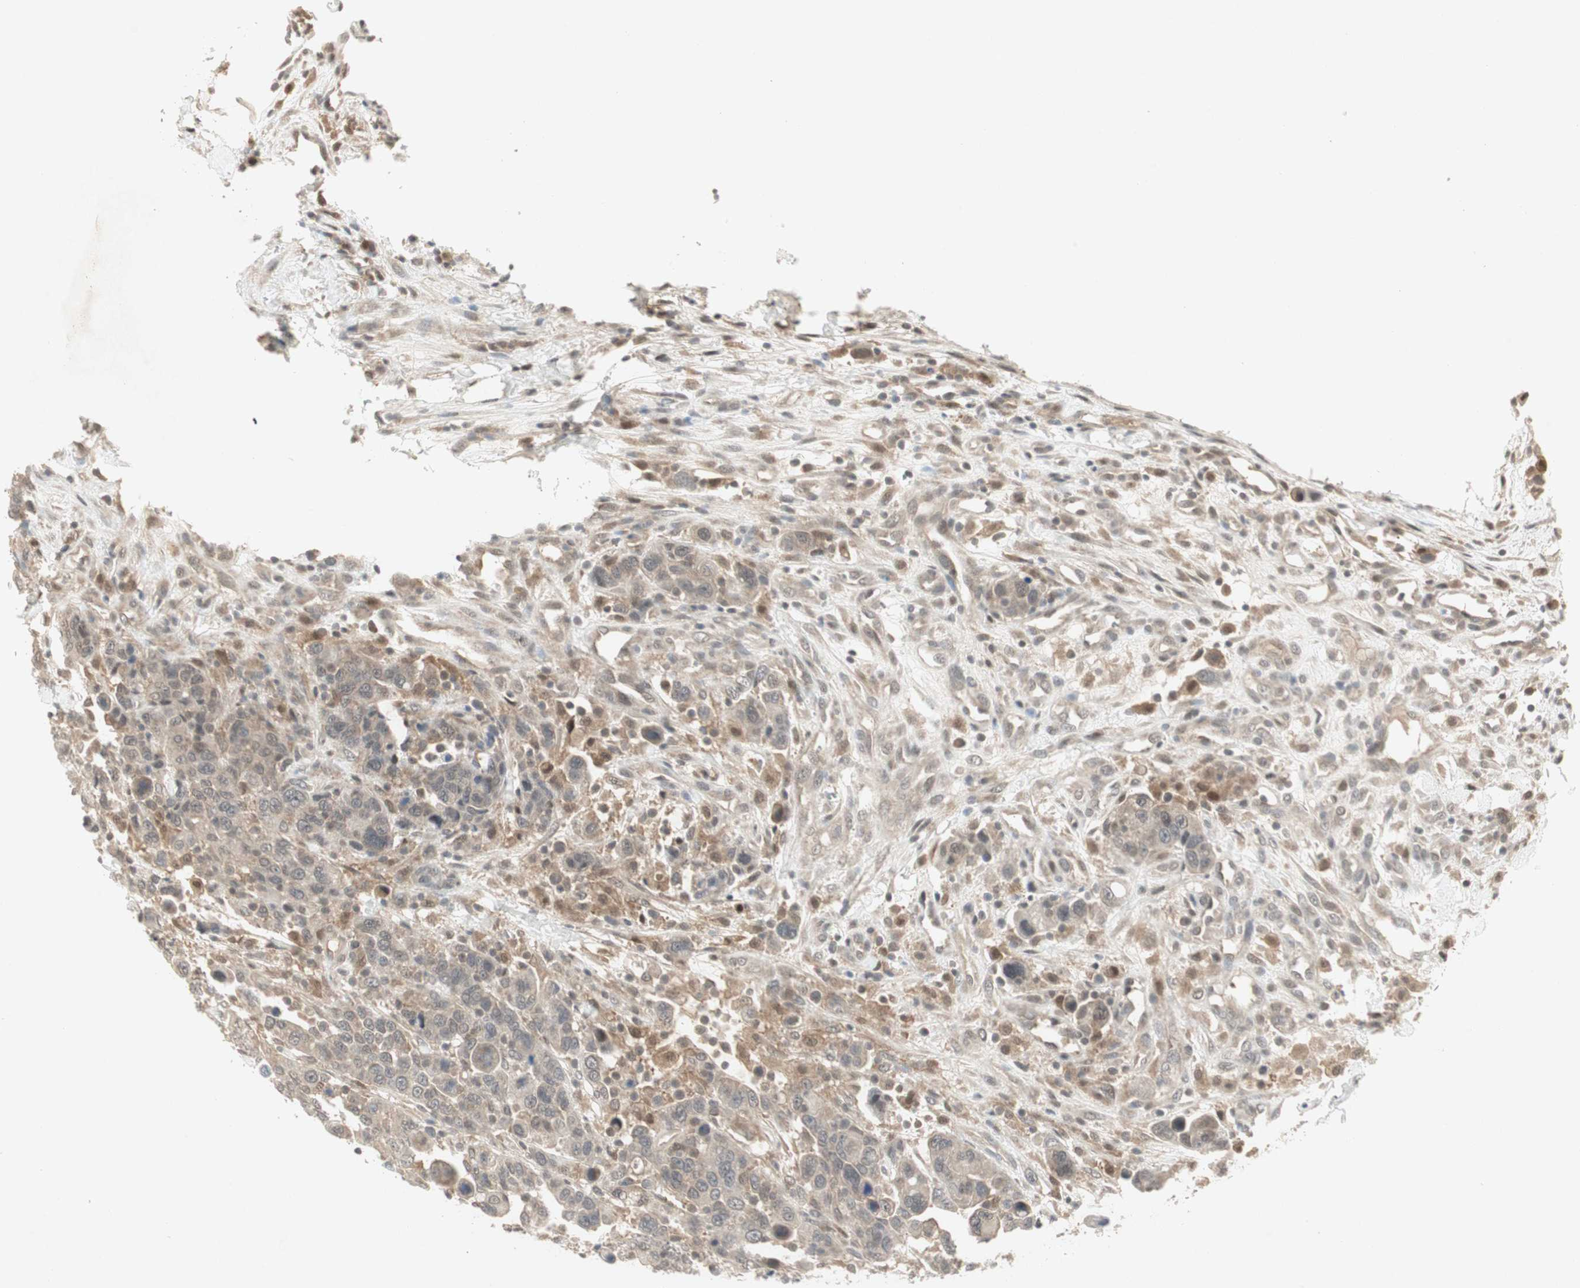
{"staining": {"intensity": "weak", "quantity": "25%-75%", "location": "cytoplasmic/membranous"}, "tissue": "breast cancer", "cell_type": "Tumor cells", "image_type": "cancer", "snomed": [{"axis": "morphology", "description": "Duct carcinoma"}, {"axis": "topography", "description": "Breast"}], "caption": "Immunohistochemistry image of neoplastic tissue: breast infiltrating ductal carcinoma stained using immunohistochemistry reveals low levels of weak protein expression localized specifically in the cytoplasmic/membranous of tumor cells, appearing as a cytoplasmic/membranous brown color.", "gene": "PTPA", "patient": {"sex": "female", "age": 37}}